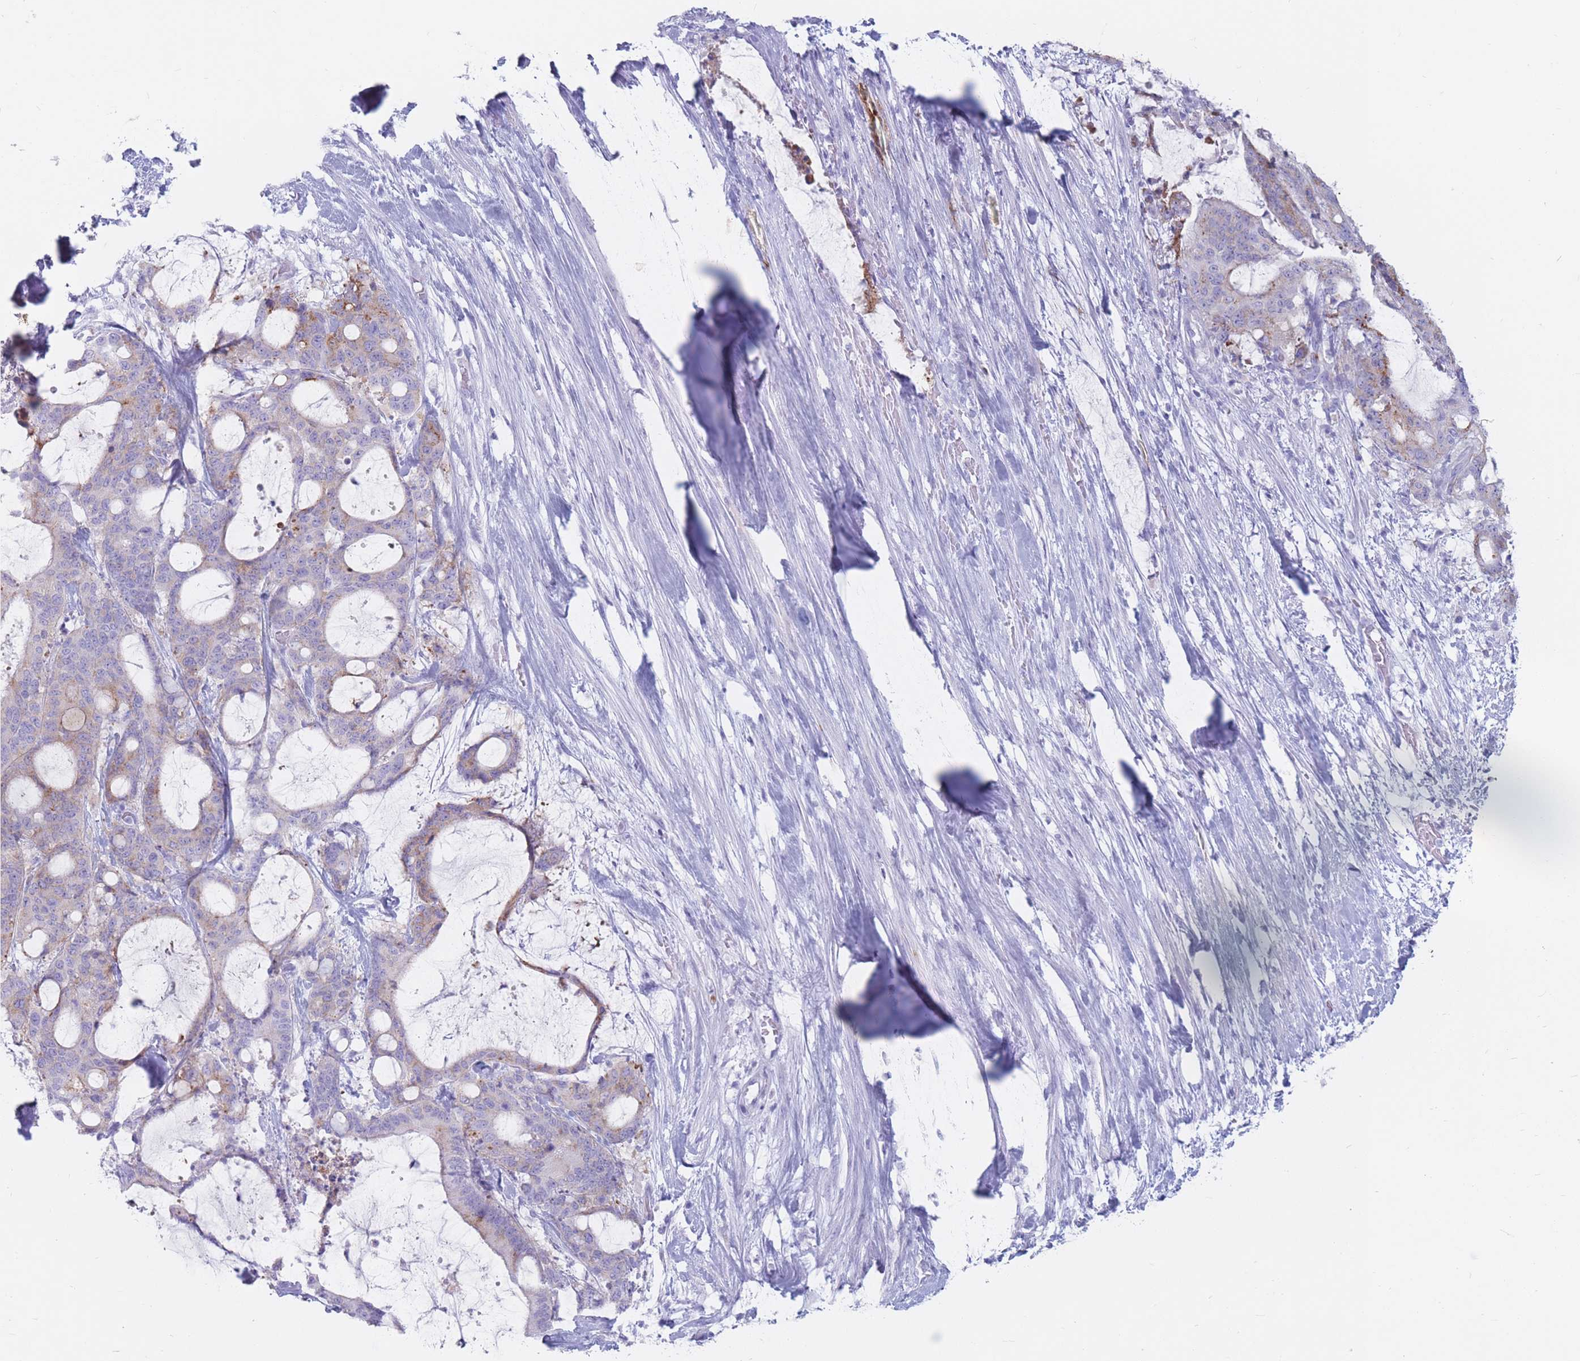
{"staining": {"intensity": "weak", "quantity": "<25%", "location": "cytoplasmic/membranous"}, "tissue": "liver cancer", "cell_type": "Tumor cells", "image_type": "cancer", "snomed": [{"axis": "morphology", "description": "Normal tissue, NOS"}, {"axis": "morphology", "description": "Cholangiocarcinoma"}, {"axis": "topography", "description": "Liver"}, {"axis": "topography", "description": "Peripheral nerve tissue"}], "caption": "DAB (3,3'-diaminobenzidine) immunohistochemical staining of liver cancer shows no significant staining in tumor cells.", "gene": "ST3GAL5", "patient": {"sex": "female", "age": 73}}